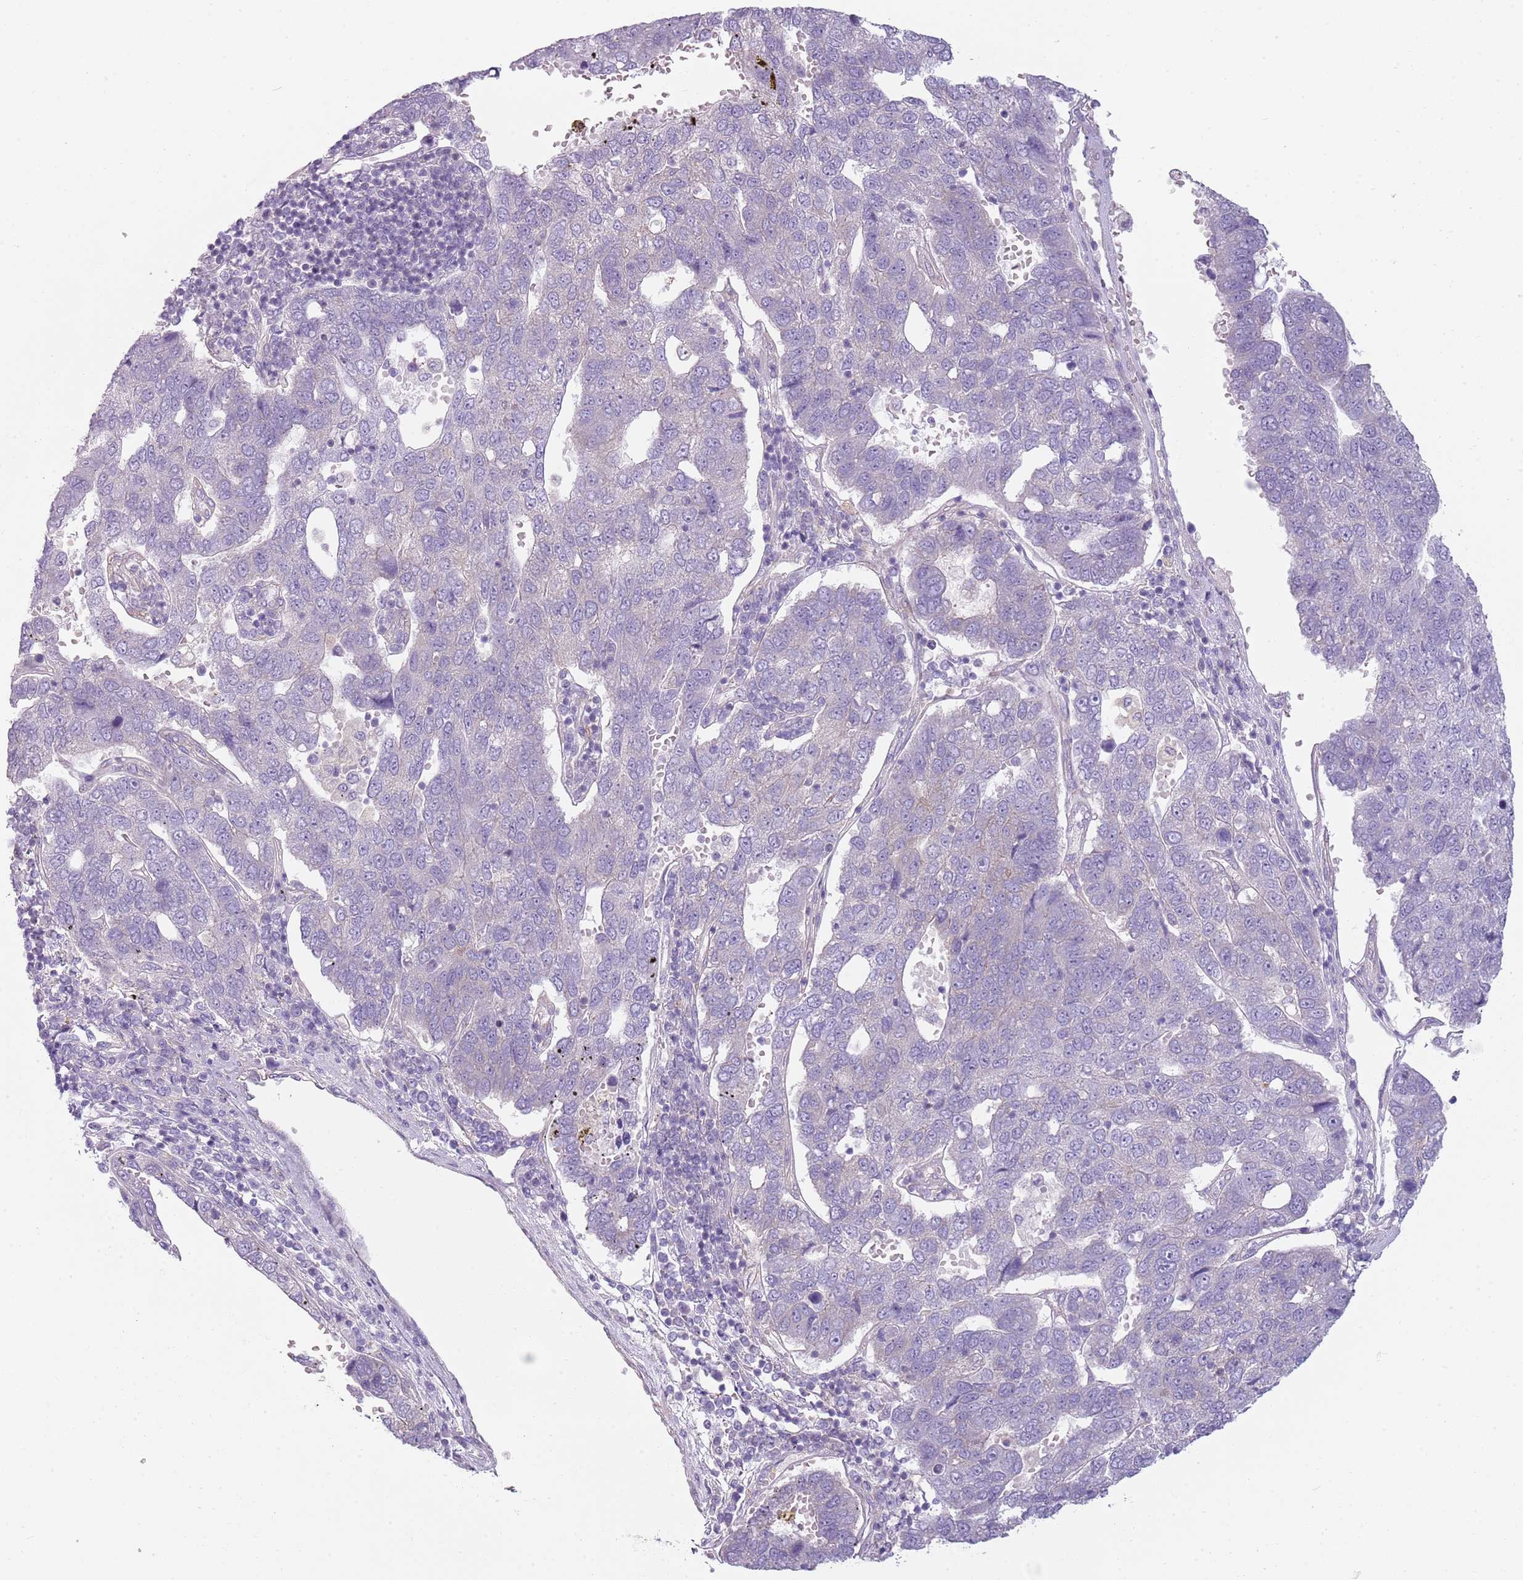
{"staining": {"intensity": "negative", "quantity": "none", "location": "none"}, "tissue": "pancreatic cancer", "cell_type": "Tumor cells", "image_type": "cancer", "snomed": [{"axis": "morphology", "description": "Adenocarcinoma, NOS"}, {"axis": "topography", "description": "Pancreas"}], "caption": "Human pancreatic adenocarcinoma stained for a protein using immunohistochemistry exhibits no staining in tumor cells.", "gene": "SNX1", "patient": {"sex": "female", "age": 61}}